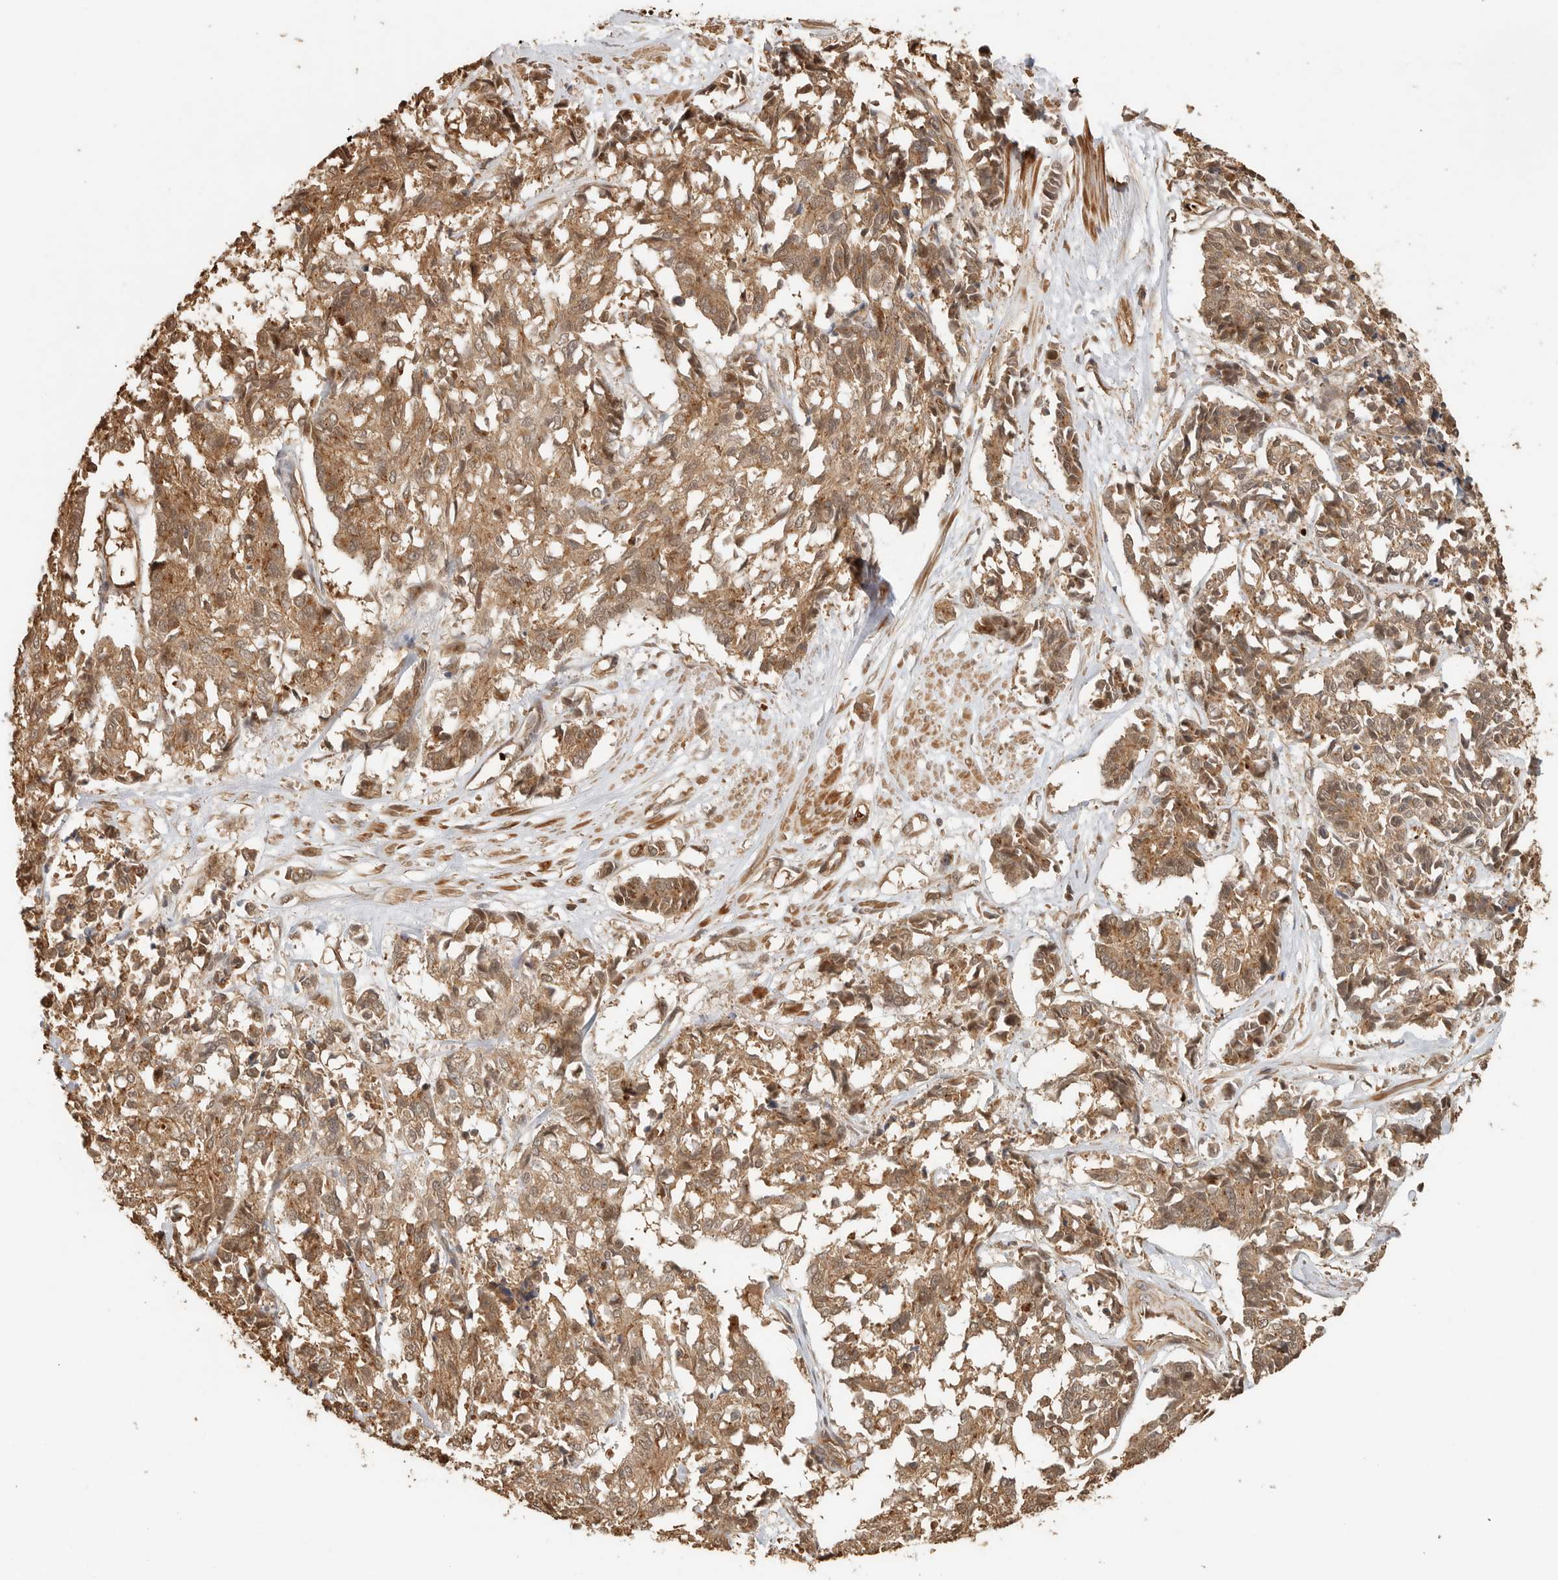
{"staining": {"intensity": "moderate", "quantity": ">75%", "location": "cytoplasmic/membranous"}, "tissue": "cervical cancer", "cell_type": "Tumor cells", "image_type": "cancer", "snomed": [{"axis": "morphology", "description": "Squamous cell carcinoma, NOS"}, {"axis": "topography", "description": "Cervix"}], "caption": "Protein staining of squamous cell carcinoma (cervical) tissue reveals moderate cytoplasmic/membranous positivity in about >75% of tumor cells.", "gene": "OTUD6B", "patient": {"sex": "female", "age": 35}}